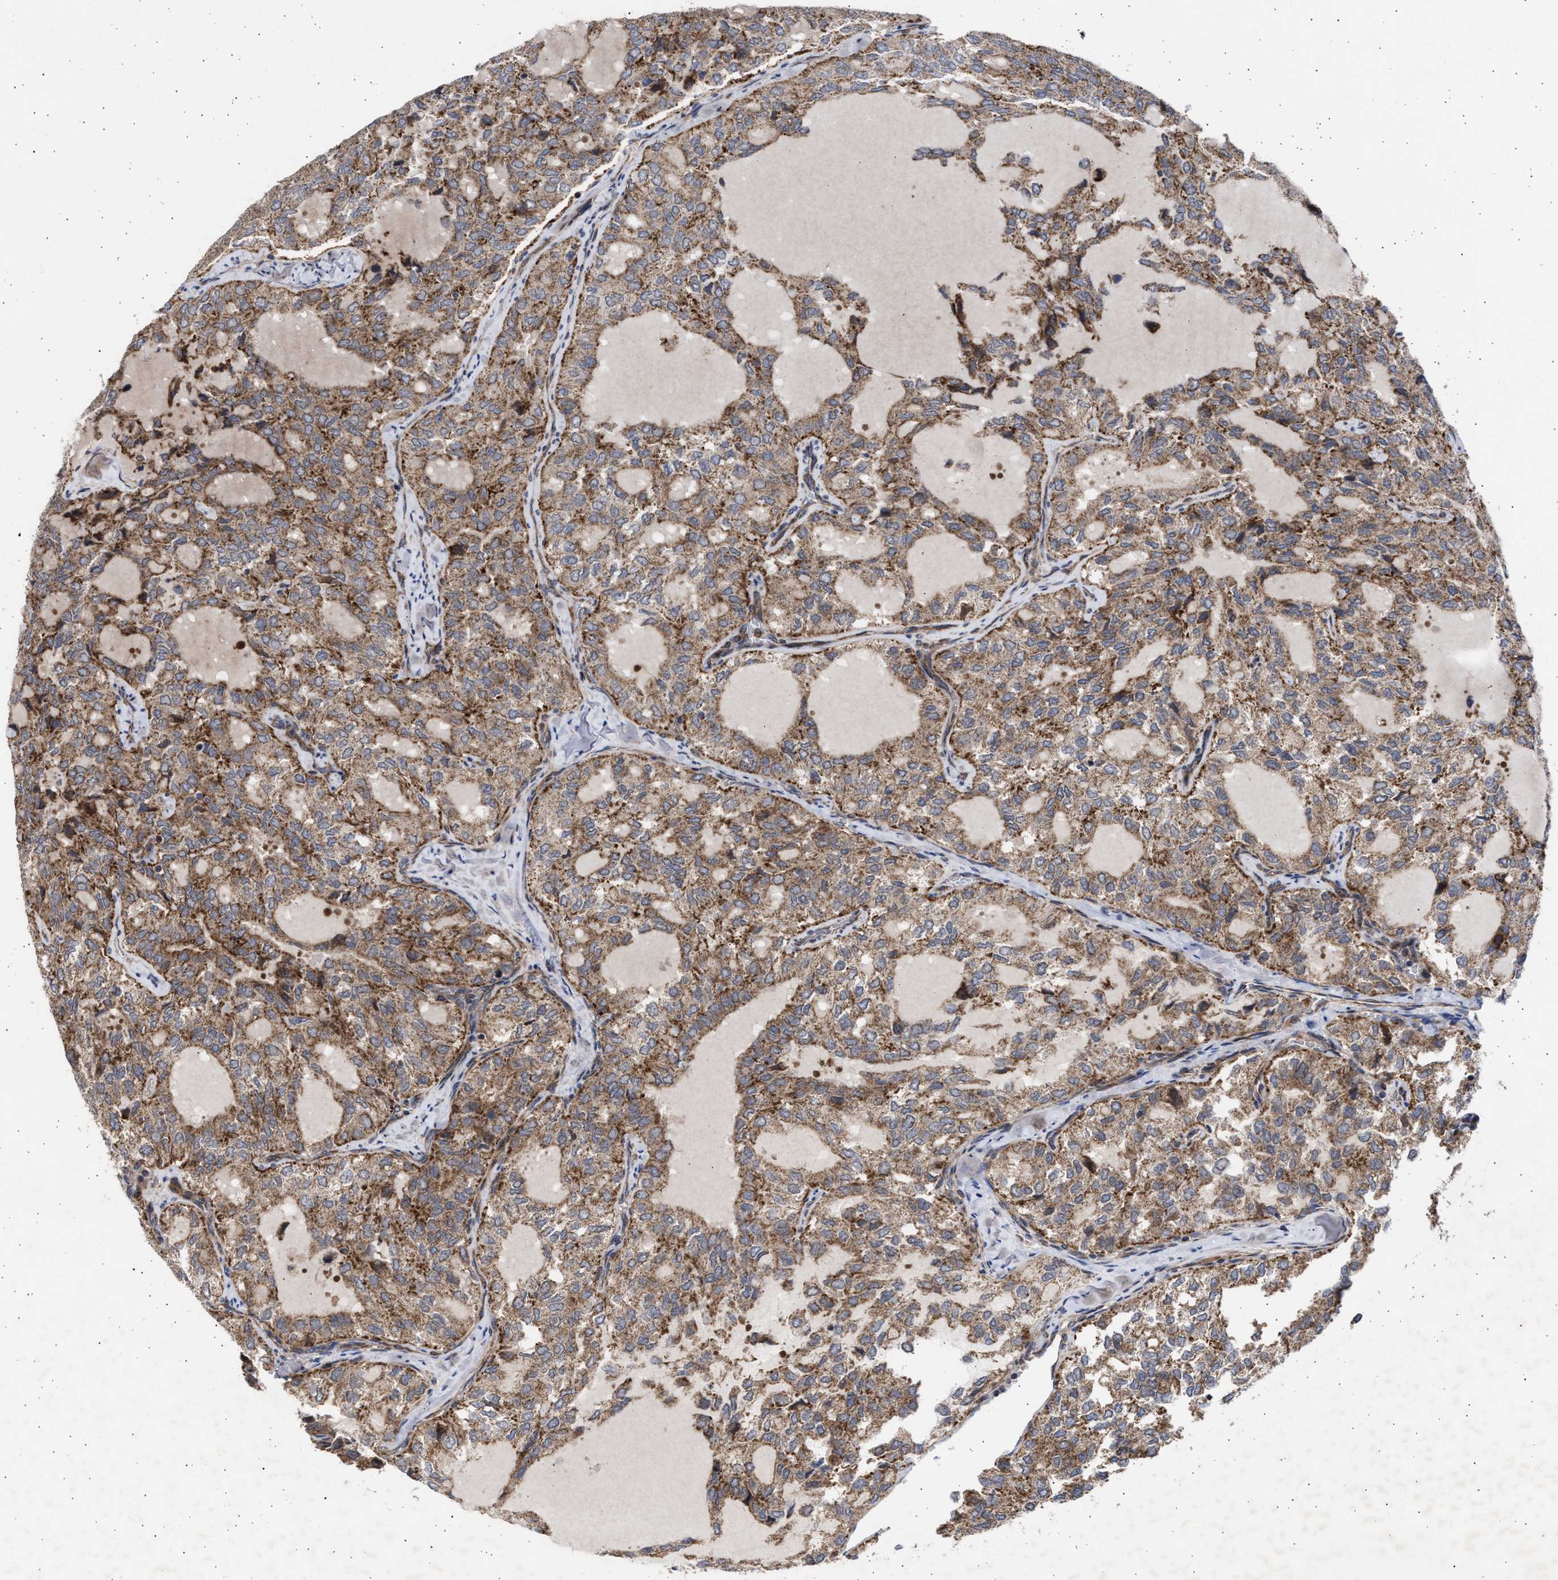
{"staining": {"intensity": "strong", "quantity": ">75%", "location": "cytoplasmic/membranous"}, "tissue": "thyroid cancer", "cell_type": "Tumor cells", "image_type": "cancer", "snomed": [{"axis": "morphology", "description": "Follicular adenoma carcinoma, NOS"}, {"axis": "topography", "description": "Thyroid gland"}], "caption": "Tumor cells show high levels of strong cytoplasmic/membranous staining in about >75% of cells in follicular adenoma carcinoma (thyroid).", "gene": "TTC19", "patient": {"sex": "male", "age": 75}}